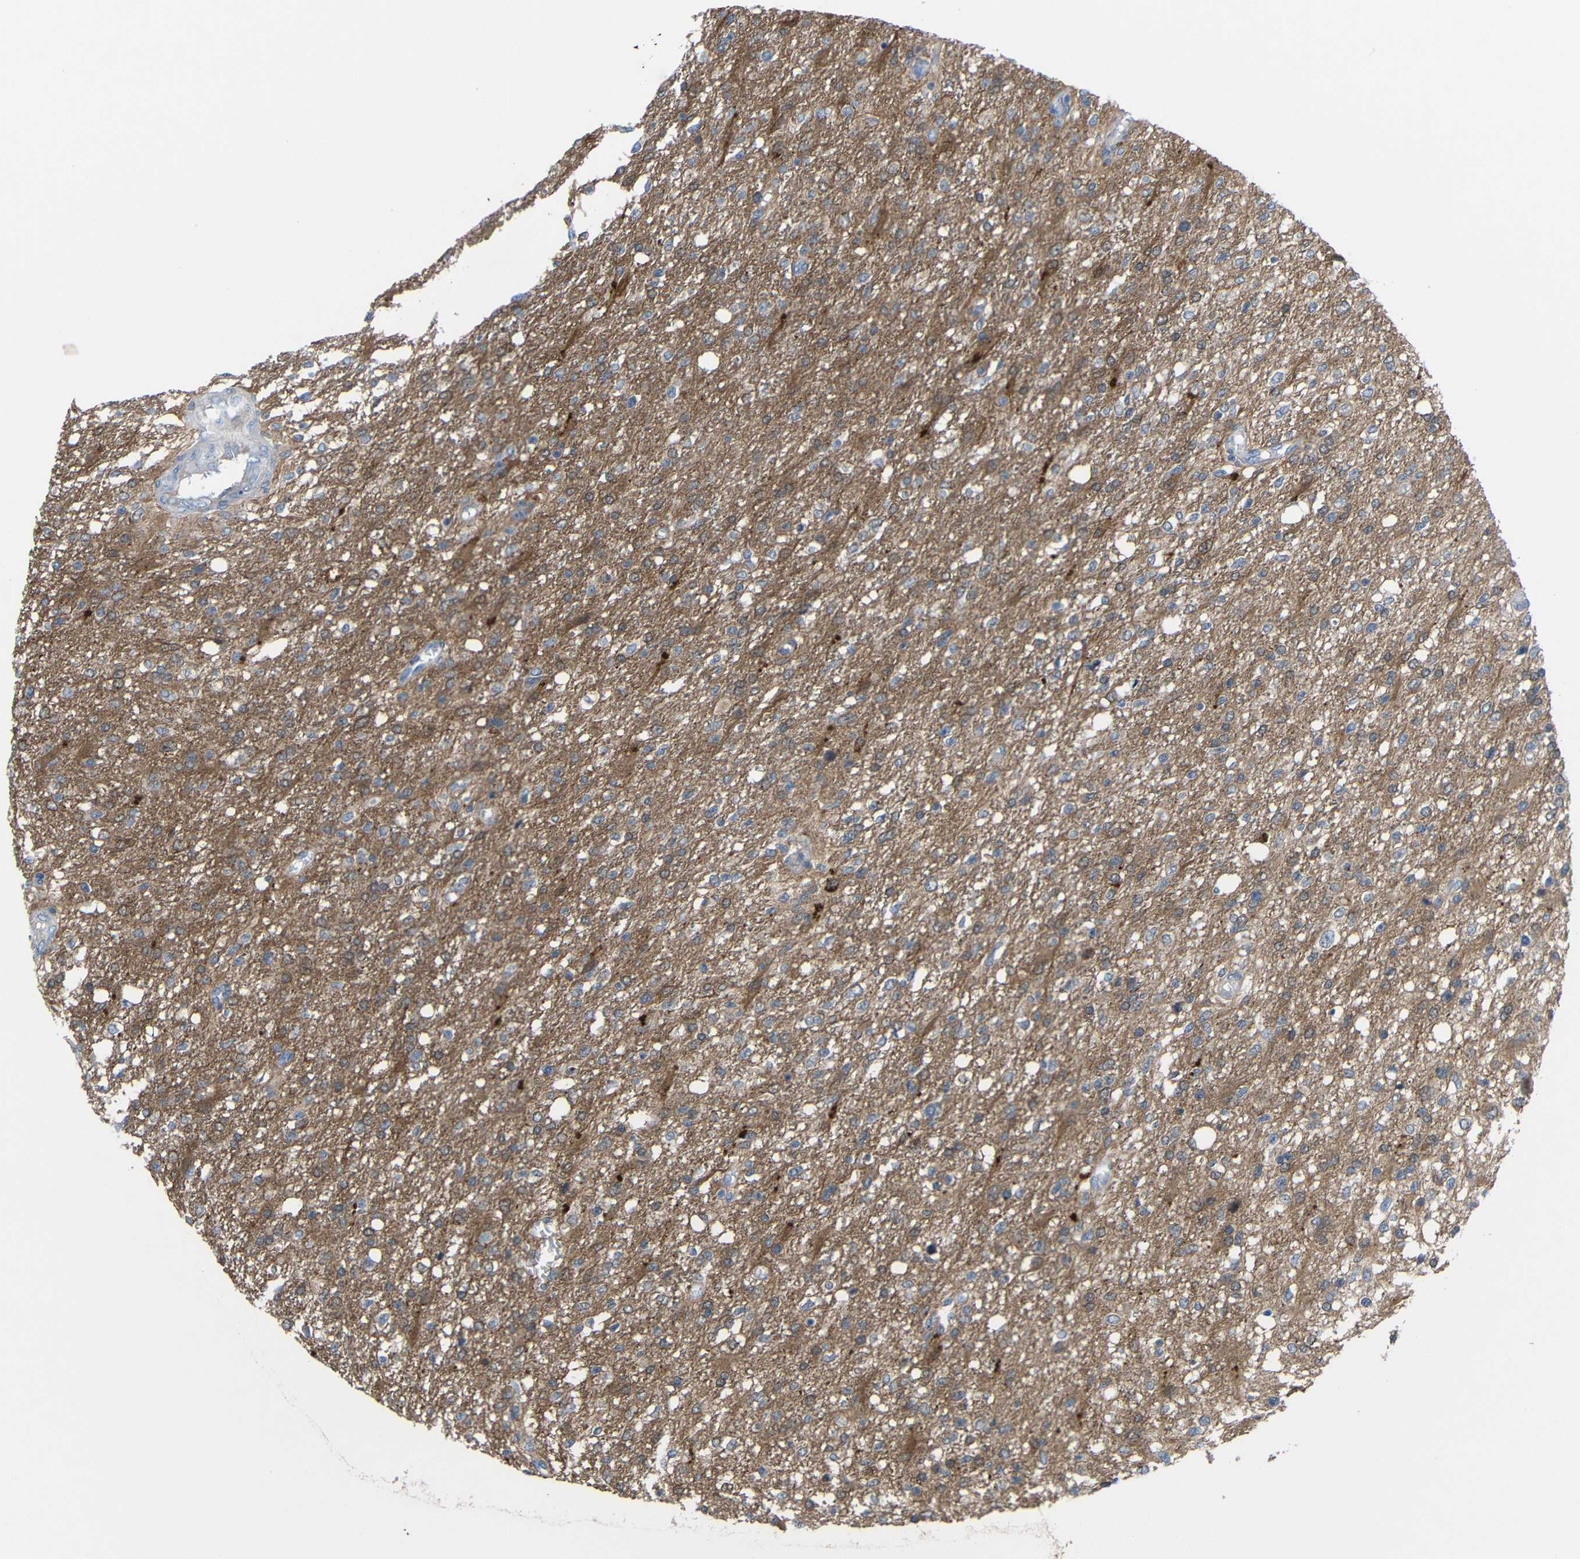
{"staining": {"intensity": "weak", "quantity": "25%-75%", "location": "cytoplasmic/membranous"}, "tissue": "glioma", "cell_type": "Tumor cells", "image_type": "cancer", "snomed": [{"axis": "morphology", "description": "Glioma, malignant, High grade"}, {"axis": "topography", "description": "Cerebral cortex"}], "caption": "Brown immunohistochemical staining in human glioma shows weak cytoplasmic/membranous expression in approximately 25%-75% of tumor cells.", "gene": "PEBP1", "patient": {"sex": "male", "age": 76}}